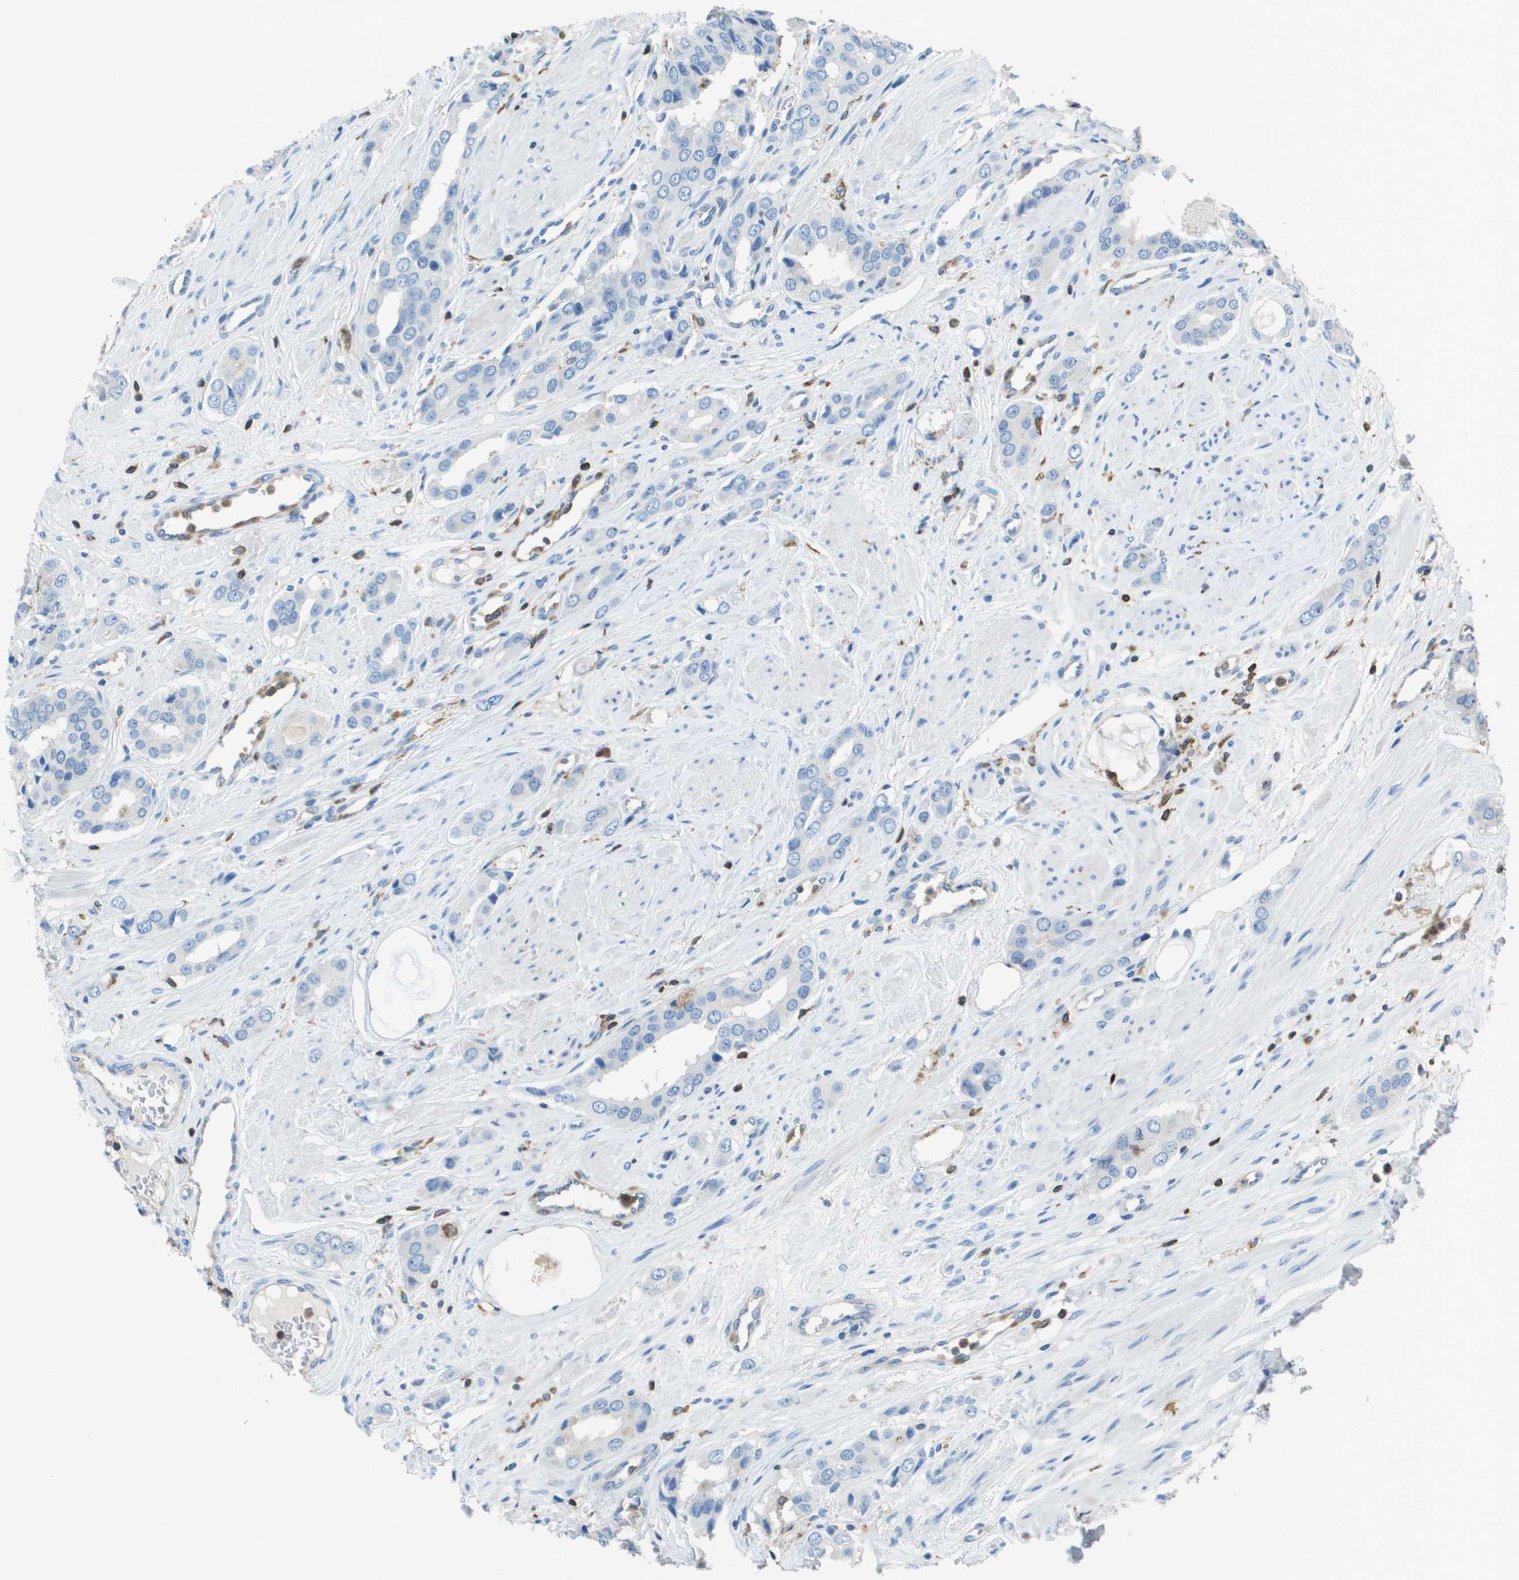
{"staining": {"intensity": "negative", "quantity": "none", "location": "none"}, "tissue": "prostate cancer", "cell_type": "Tumor cells", "image_type": "cancer", "snomed": [{"axis": "morphology", "description": "Adenocarcinoma, High grade"}, {"axis": "topography", "description": "Prostate"}], "caption": "Immunohistochemistry (IHC) of prostate cancer shows no expression in tumor cells.", "gene": "APBB1IP", "patient": {"sex": "male", "age": 52}}